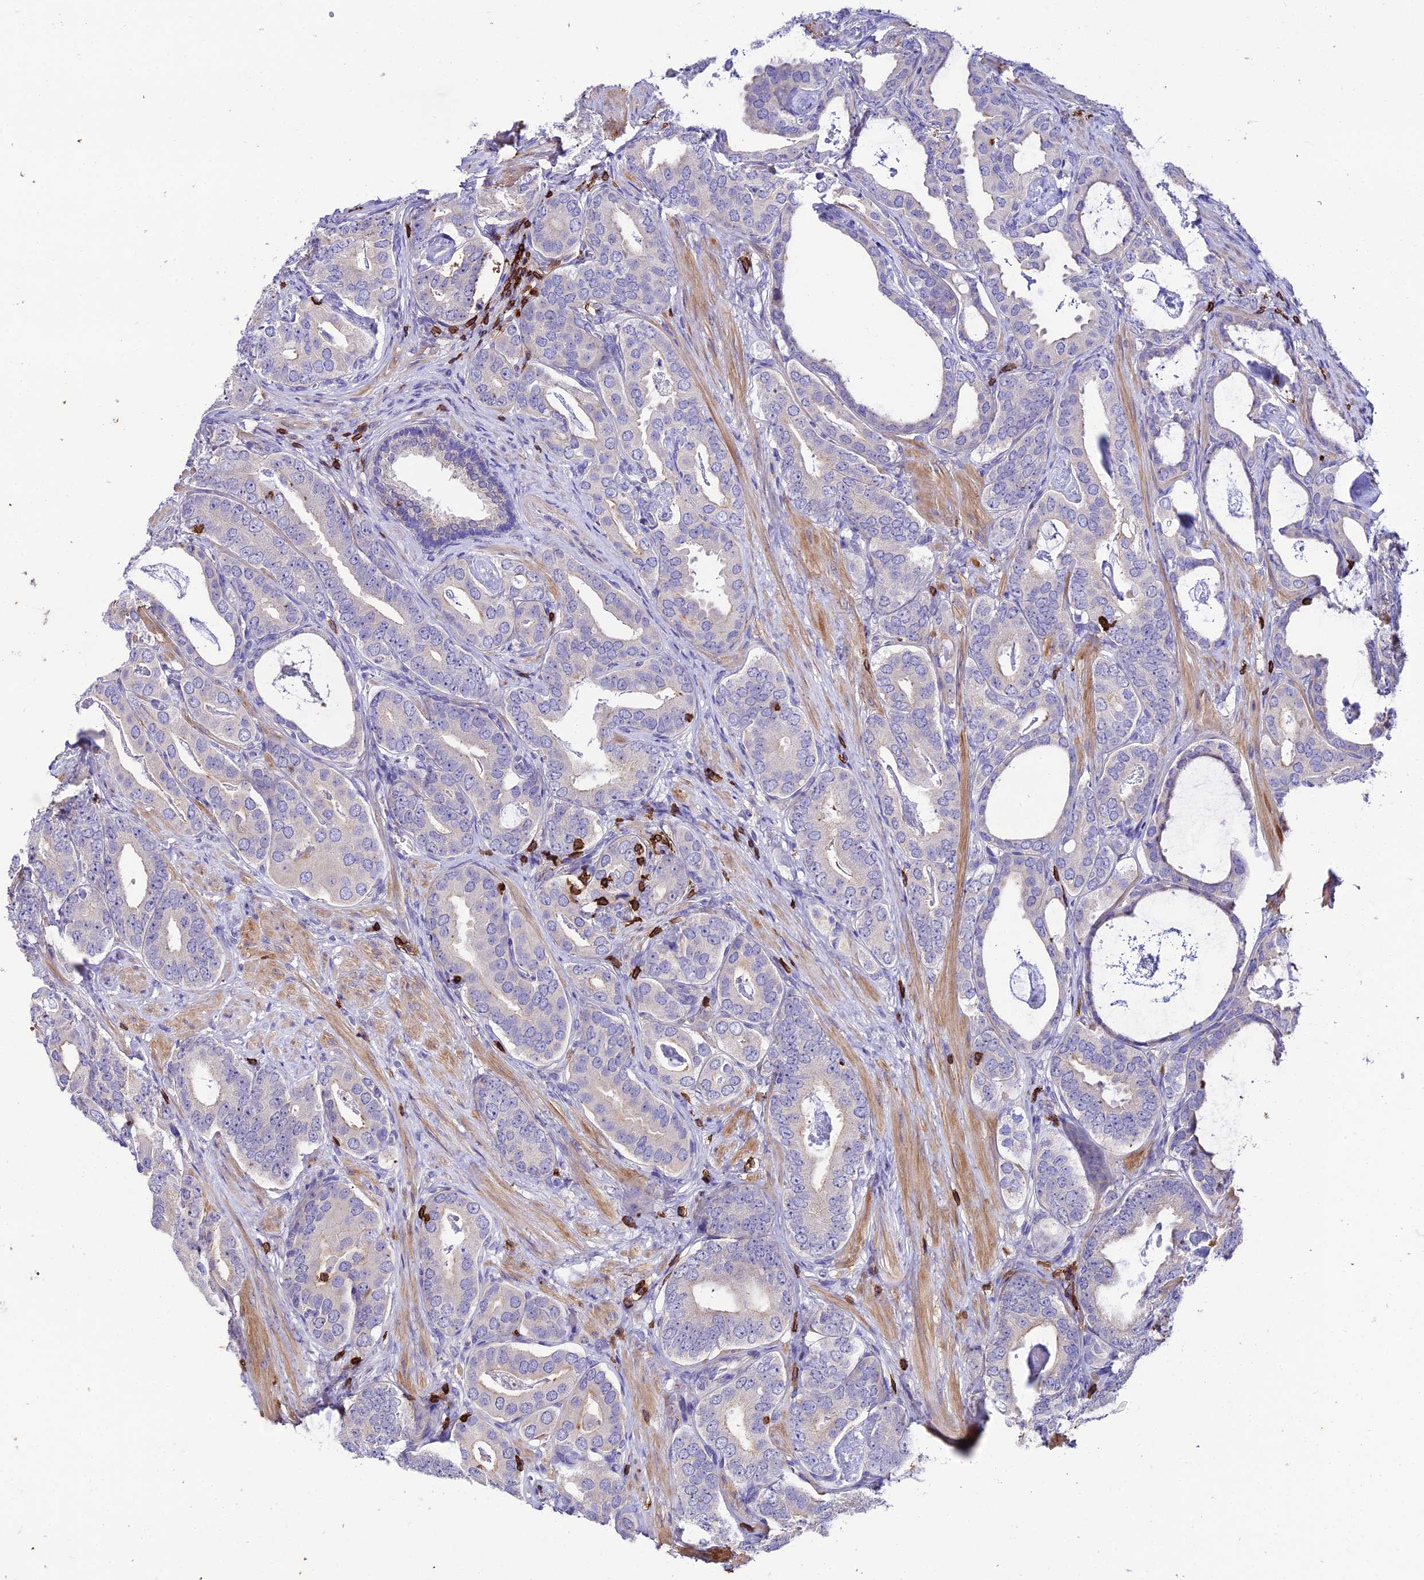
{"staining": {"intensity": "negative", "quantity": "none", "location": "none"}, "tissue": "prostate cancer", "cell_type": "Tumor cells", "image_type": "cancer", "snomed": [{"axis": "morphology", "description": "Adenocarcinoma, Low grade"}, {"axis": "topography", "description": "Prostate"}], "caption": "Human prostate cancer (low-grade adenocarcinoma) stained for a protein using immunohistochemistry shows no expression in tumor cells.", "gene": "PTPRCAP", "patient": {"sex": "male", "age": 71}}